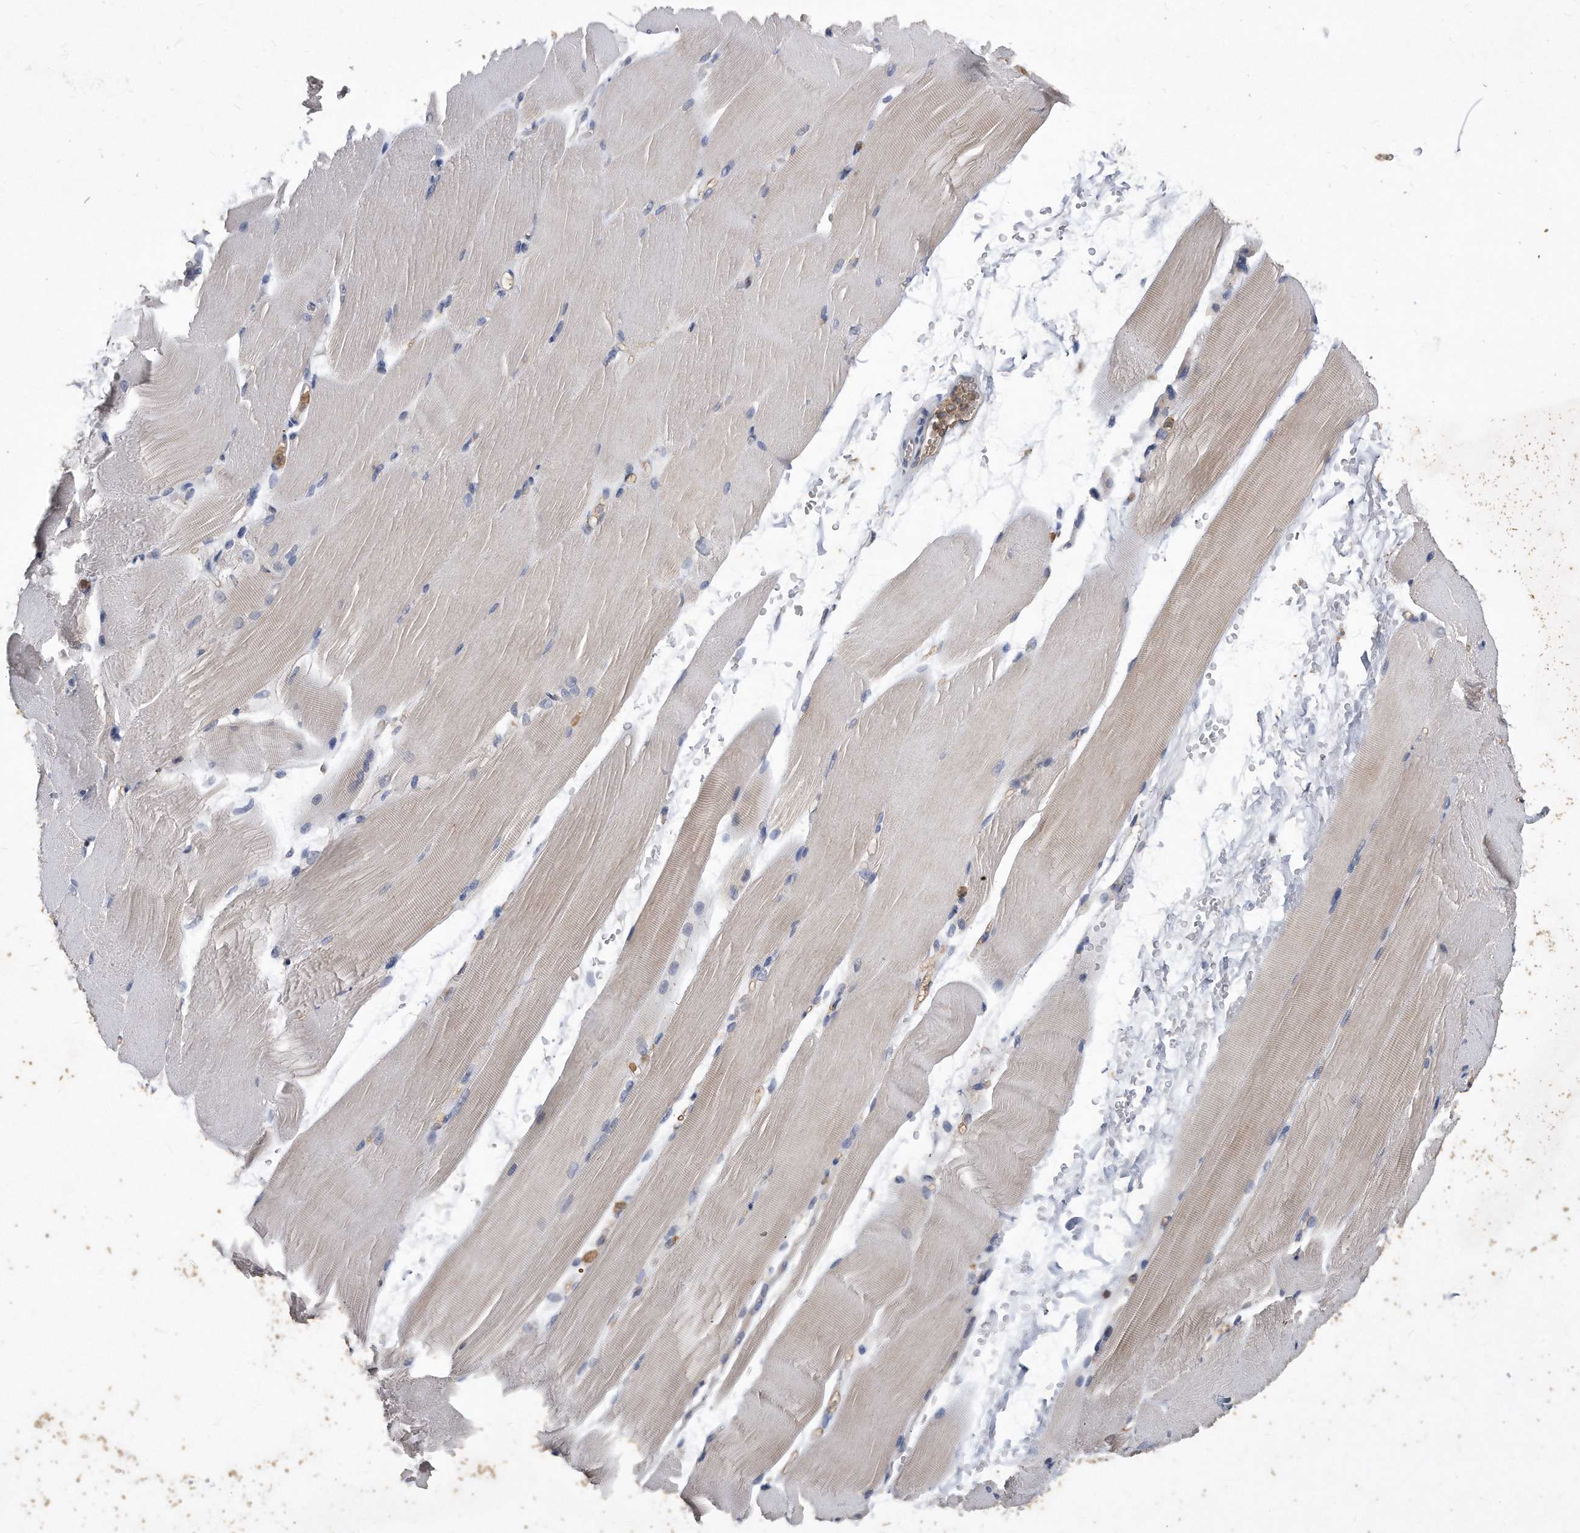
{"staining": {"intensity": "weak", "quantity": "<25%", "location": "cytoplasmic/membranous"}, "tissue": "skeletal muscle", "cell_type": "Myocytes", "image_type": "normal", "snomed": [{"axis": "morphology", "description": "Normal tissue, NOS"}, {"axis": "topography", "description": "Skeletal muscle"}, {"axis": "topography", "description": "Parathyroid gland"}], "caption": "Myocytes show no significant staining in benign skeletal muscle. The staining was performed using DAB (3,3'-diaminobenzidine) to visualize the protein expression in brown, while the nuclei were stained in blue with hematoxylin (Magnification: 20x).", "gene": "HOMER3", "patient": {"sex": "female", "age": 37}}